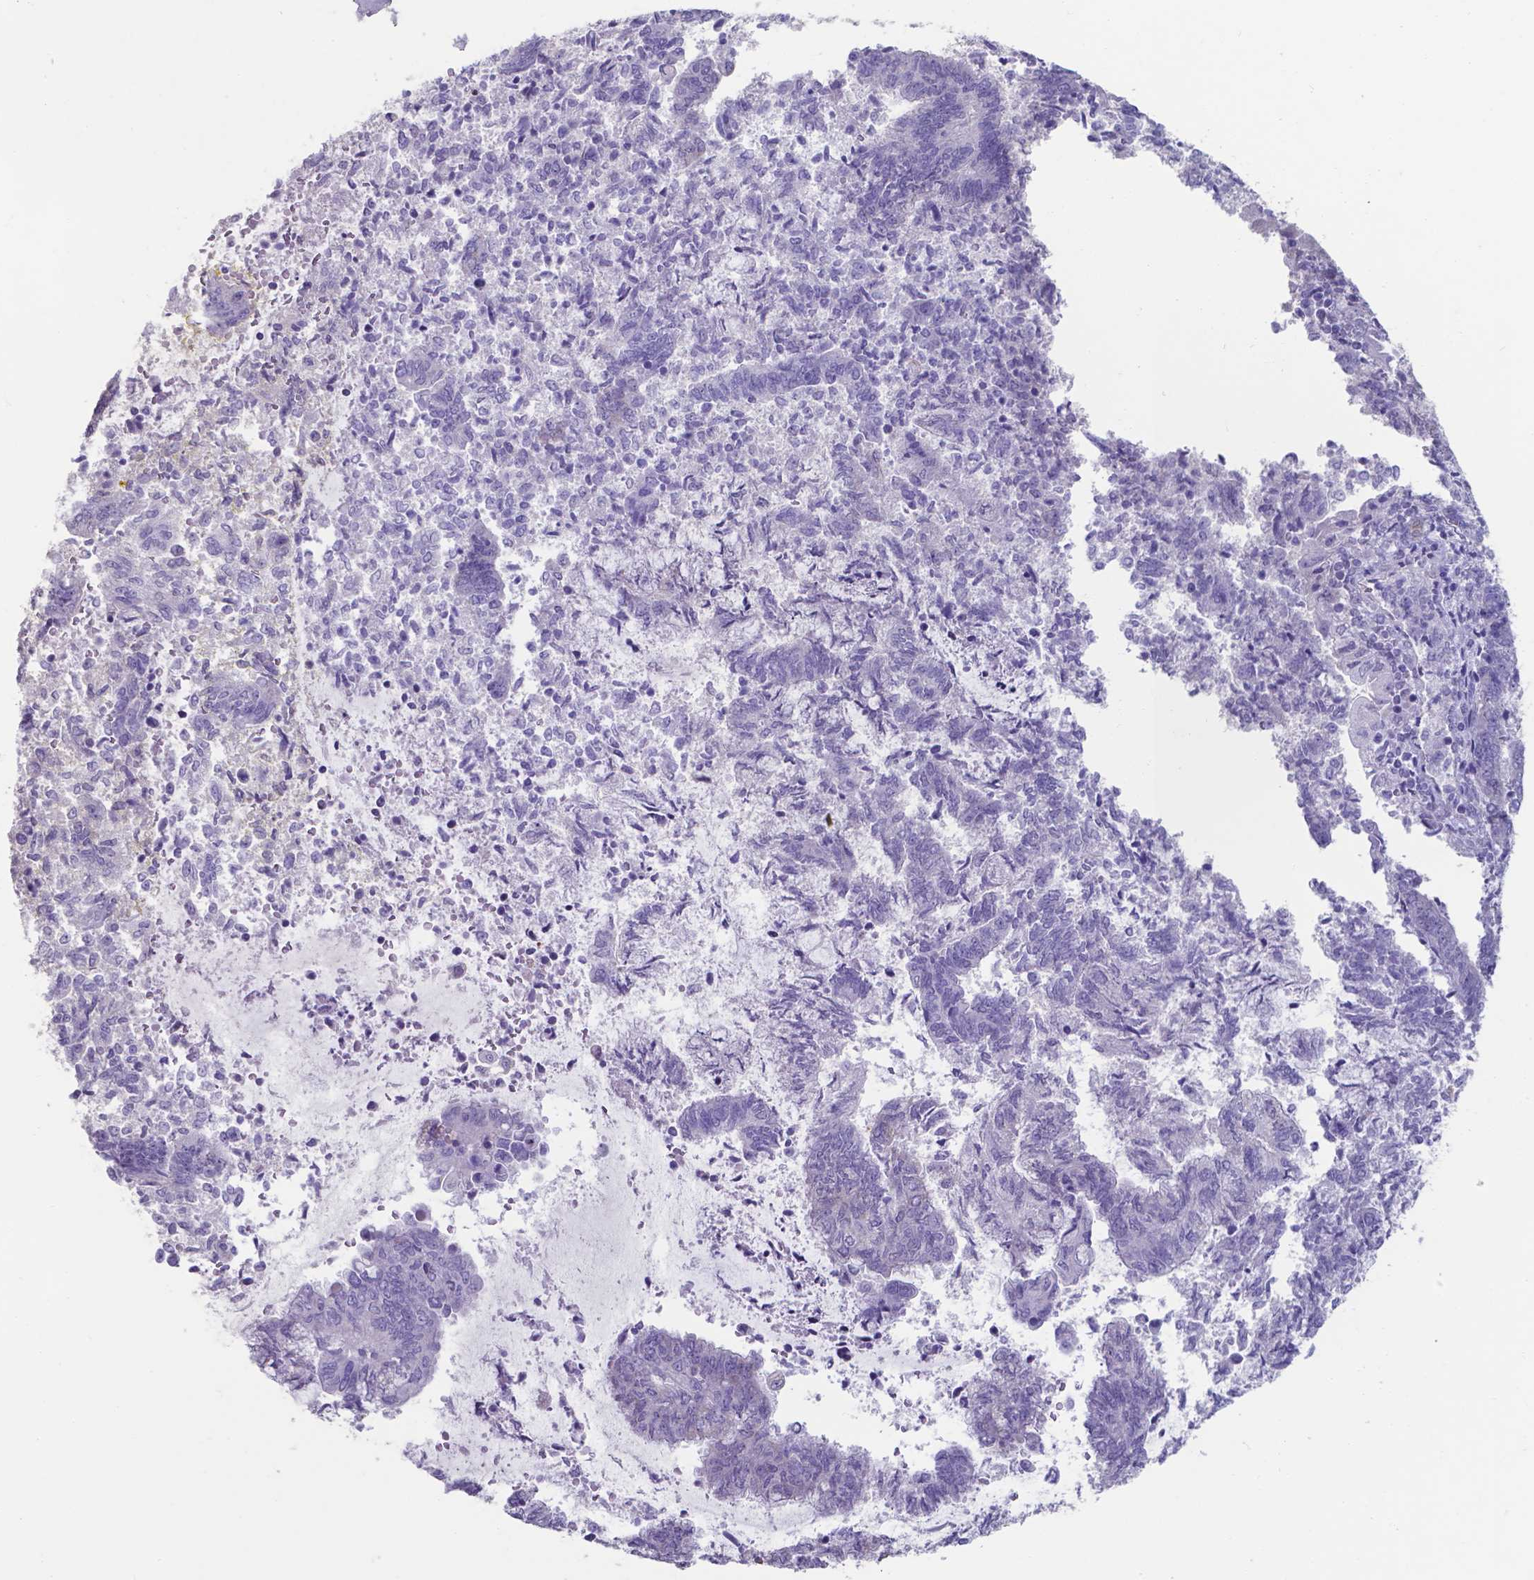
{"staining": {"intensity": "negative", "quantity": "none", "location": "none"}, "tissue": "endometrial cancer", "cell_type": "Tumor cells", "image_type": "cancer", "snomed": [{"axis": "morphology", "description": "Adenocarcinoma, NOS"}, {"axis": "topography", "description": "Endometrium"}], "caption": "DAB immunohistochemical staining of endometrial cancer shows no significant expression in tumor cells. Nuclei are stained in blue.", "gene": "UBE2J1", "patient": {"sex": "female", "age": 65}}